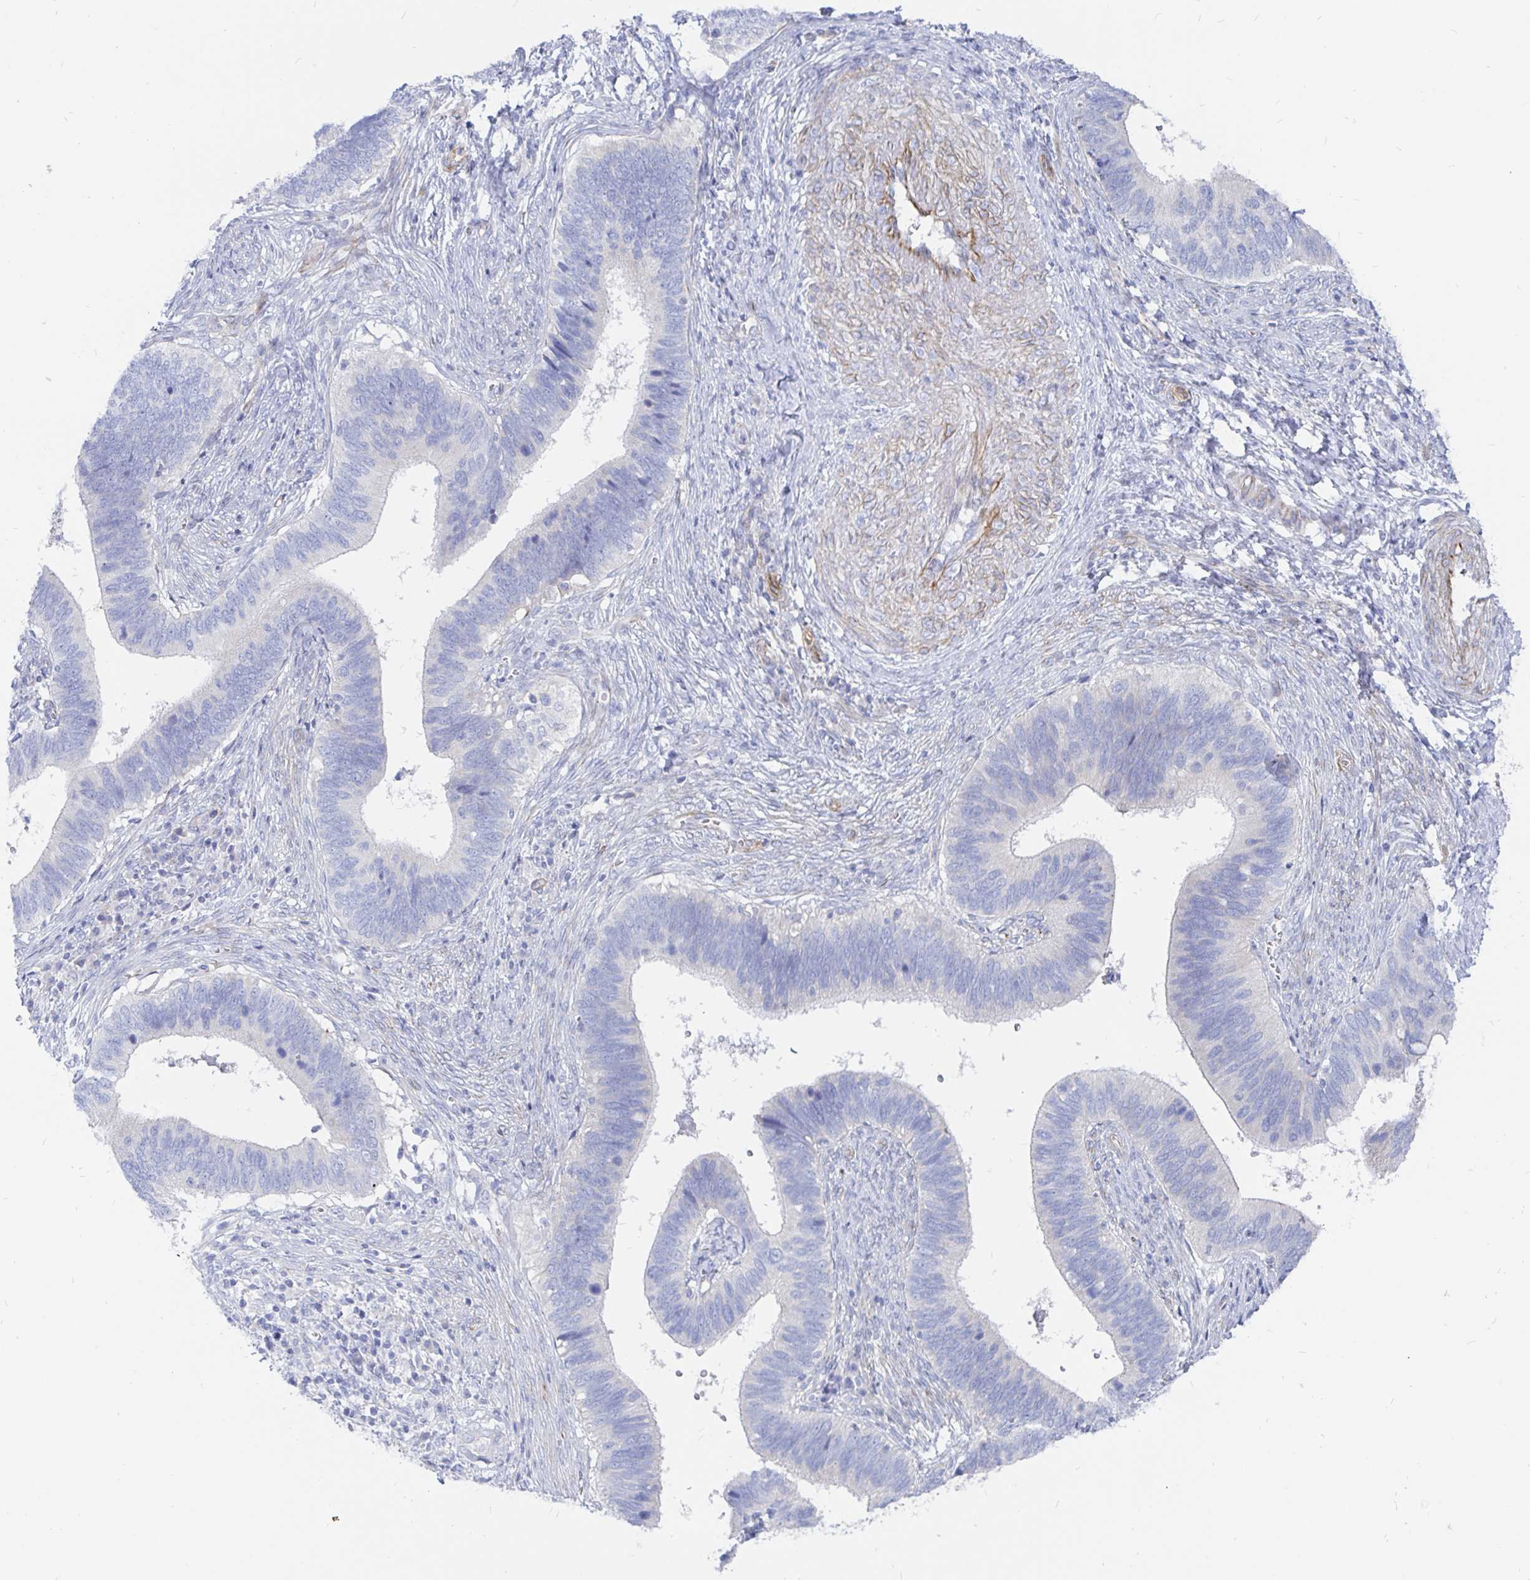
{"staining": {"intensity": "negative", "quantity": "none", "location": "none"}, "tissue": "cervical cancer", "cell_type": "Tumor cells", "image_type": "cancer", "snomed": [{"axis": "morphology", "description": "Adenocarcinoma, NOS"}, {"axis": "topography", "description": "Cervix"}], "caption": "This is an immunohistochemistry (IHC) photomicrograph of human cervical adenocarcinoma. There is no staining in tumor cells.", "gene": "COX16", "patient": {"sex": "female", "age": 42}}